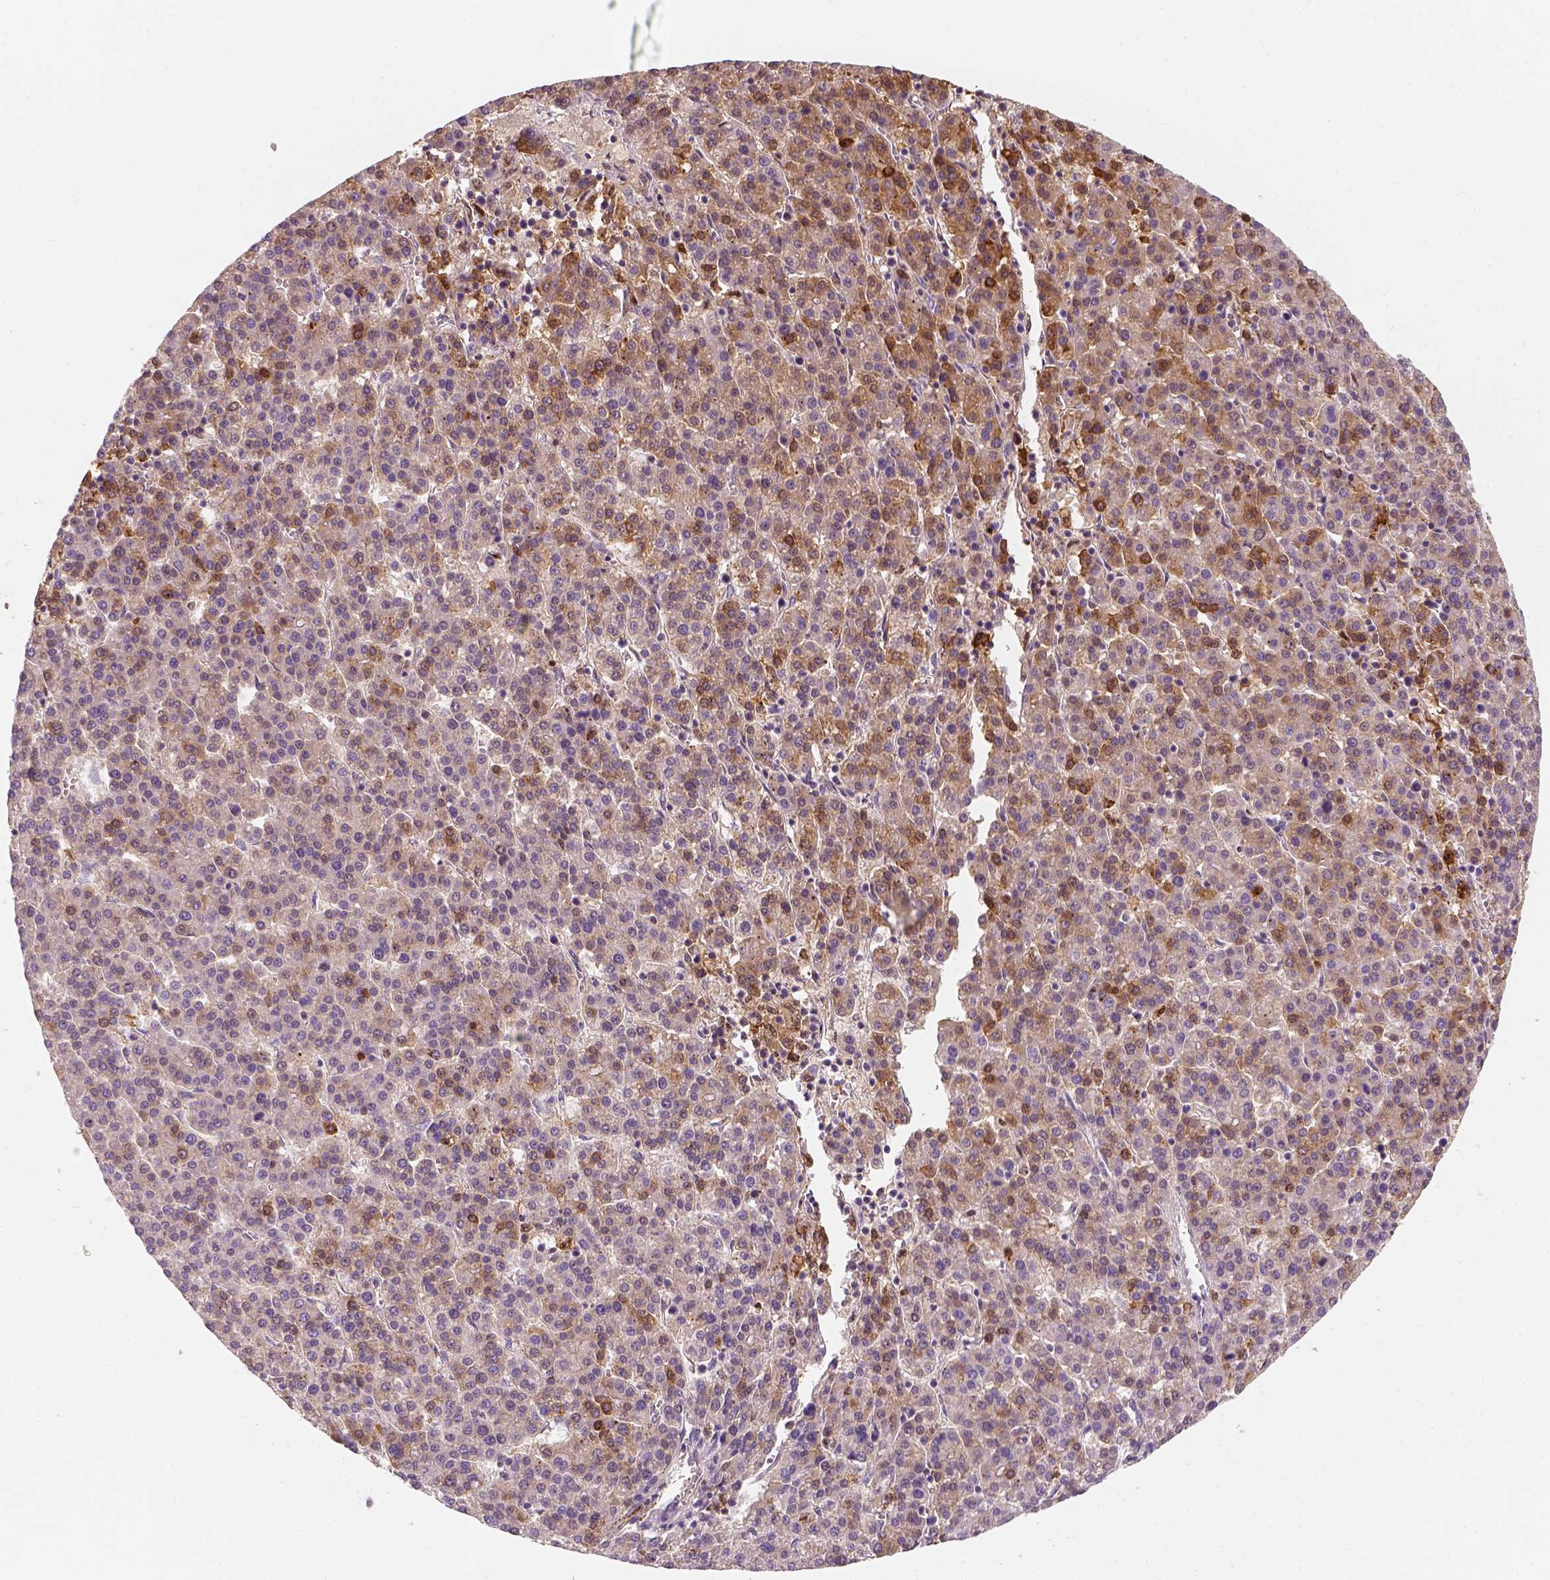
{"staining": {"intensity": "moderate", "quantity": "<25%", "location": "cytoplasmic/membranous"}, "tissue": "liver cancer", "cell_type": "Tumor cells", "image_type": "cancer", "snomed": [{"axis": "morphology", "description": "Carcinoma, Hepatocellular, NOS"}, {"axis": "topography", "description": "Liver"}], "caption": "Liver hepatocellular carcinoma stained for a protein (brown) displays moderate cytoplasmic/membranous positive staining in about <25% of tumor cells.", "gene": "SQSTM1", "patient": {"sex": "female", "age": 58}}